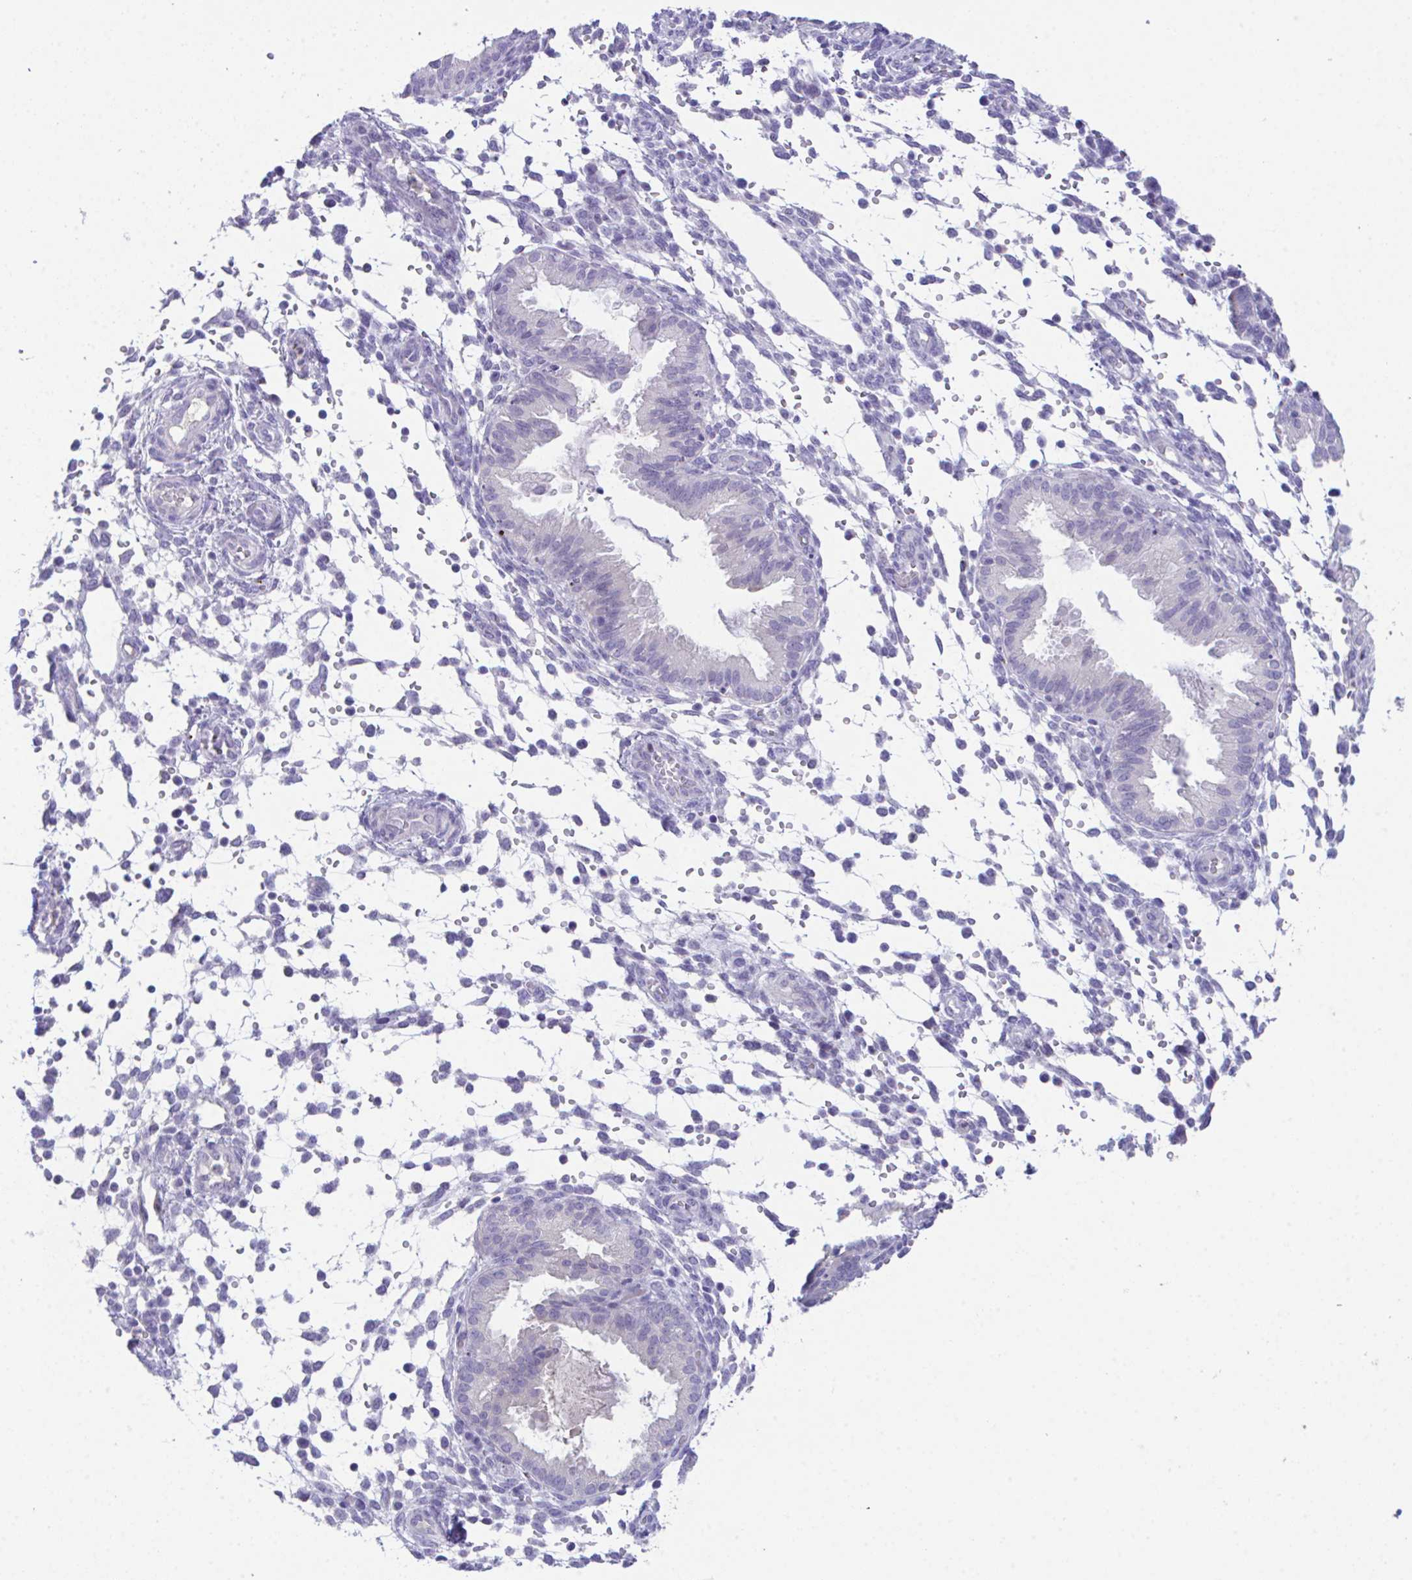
{"staining": {"intensity": "negative", "quantity": "none", "location": "none"}, "tissue": "endometrium", "cell_type": "Cells in endometrial stroma", "image_type": "normal", "snomed": [{"axis": "morphology", "description": "Normal tissue, NOS"}, {"axis": "topography", "description": "Endometrium"}], "caption": "This is a histopathology image of IHC staining of normal endometrium, which shows no positivity in cells in endometrial stroma. Nuclei are stained in blue.", "gene": "HOXB4", "patient": {"sex": "female", "age": 33}}